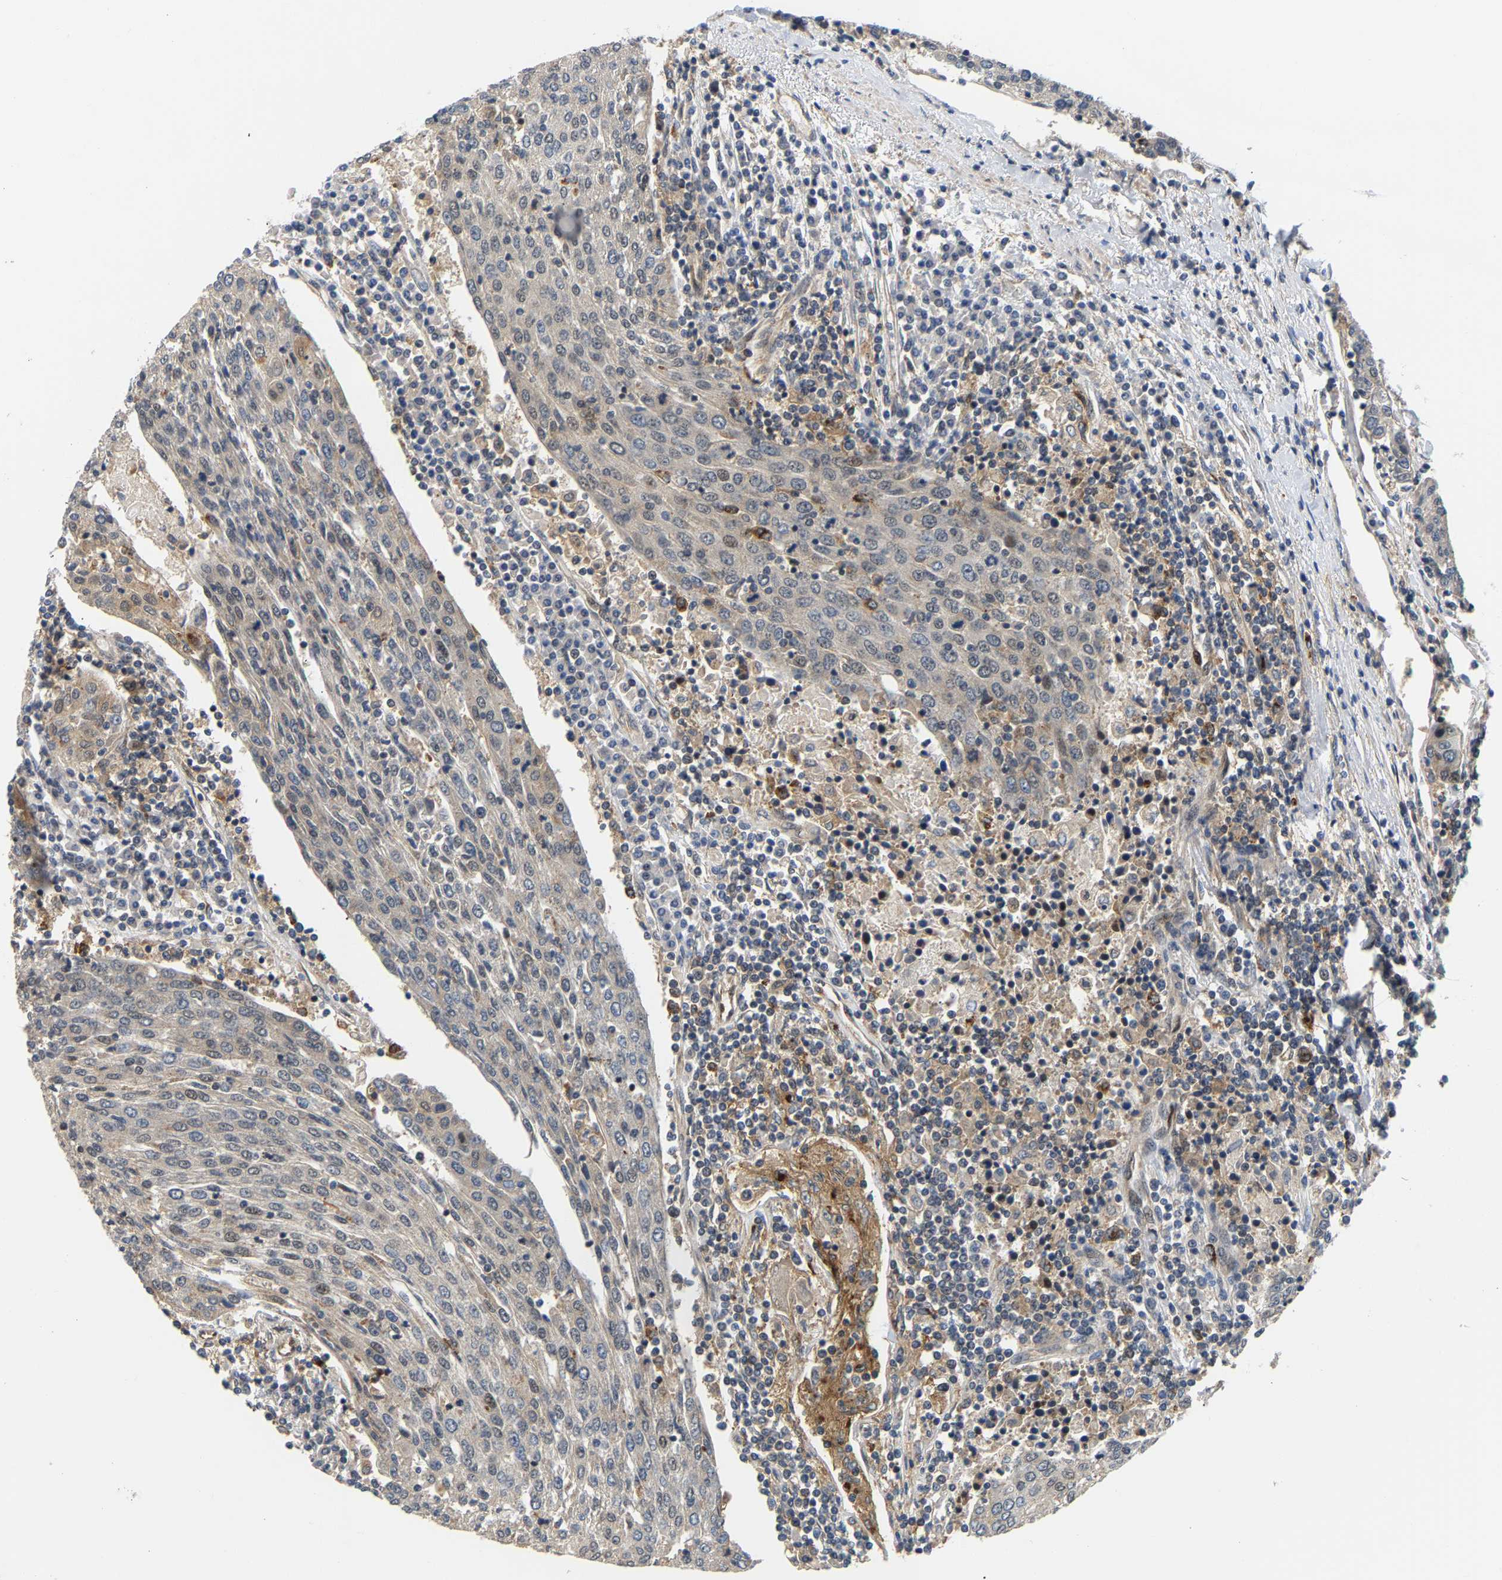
{"staining": {"intensity": "weak", "quantity": "<25%", "location": "nuclear"}, "tissue": "urothelial cancer", "cell_type": "Tumor cells", "image_type": "cancer", "snomed": [{"axis": "morphology", "description": "Urothelial carcinoma, High grade"}, {"axis": "topography", "description": "Urinary bladder"}], "caption": "This is an IHC image of human urothelial cancer. There is no expression in tumor cells.", "gene": "LARP6", "patient": {"sex": "female", "age": 85}}